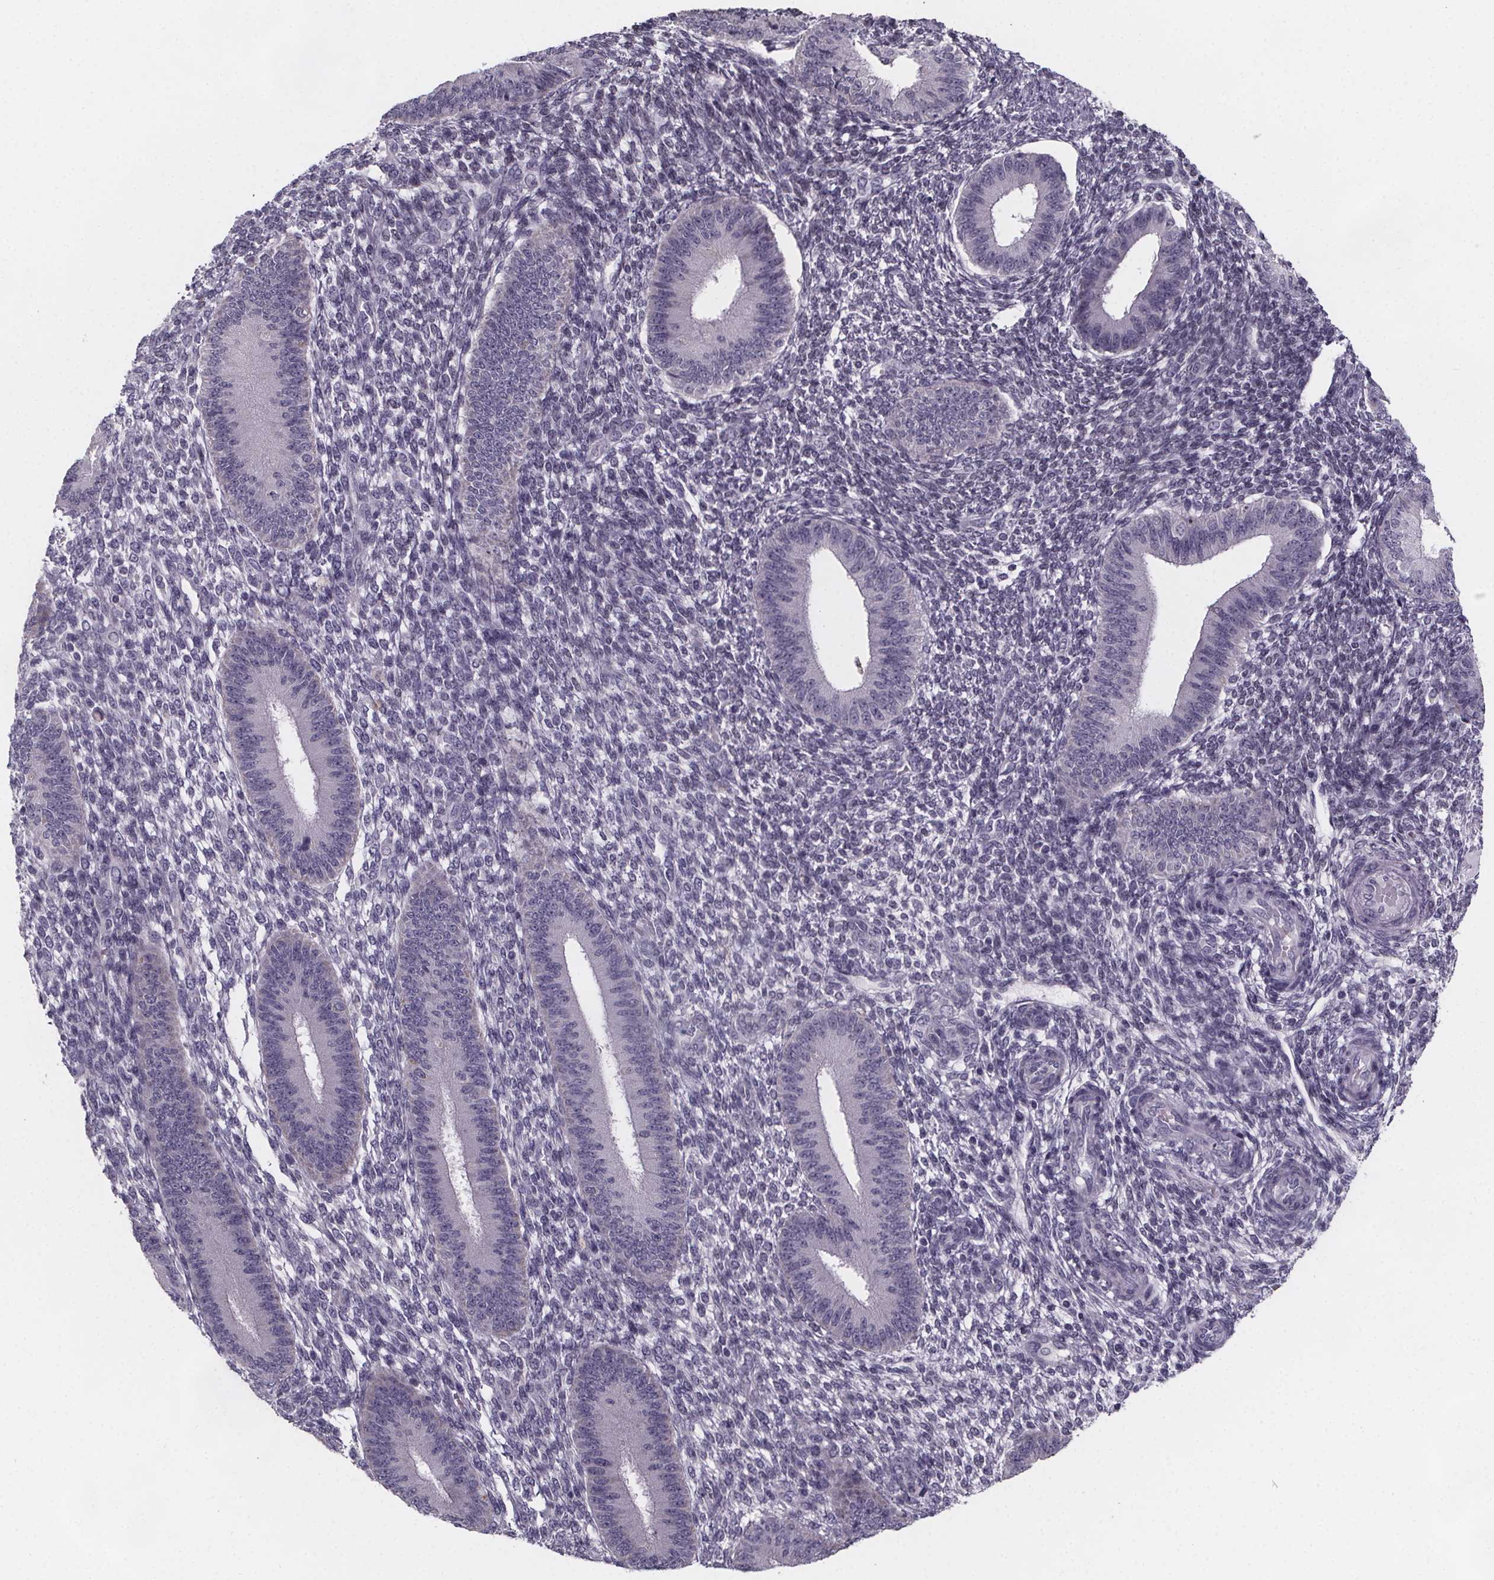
{"staining": {"intensity": "negative", "quantity": "none", "location": "none"}, "tissue": "endometrium", "cell_type": "Cells in endometrial stroma", "image_type": "normal", "snomed": [{"axis": "morphology", "description": "Normal tissue, NOS"}, {"axis": "topography", "description": "Endometrium"}], "caption": "Histopathology image shows no protein positivity in cells in endometrial stroma of benign endometrium.", "gene": "PAH", "patient": {"sex": "female", "age": 39}}